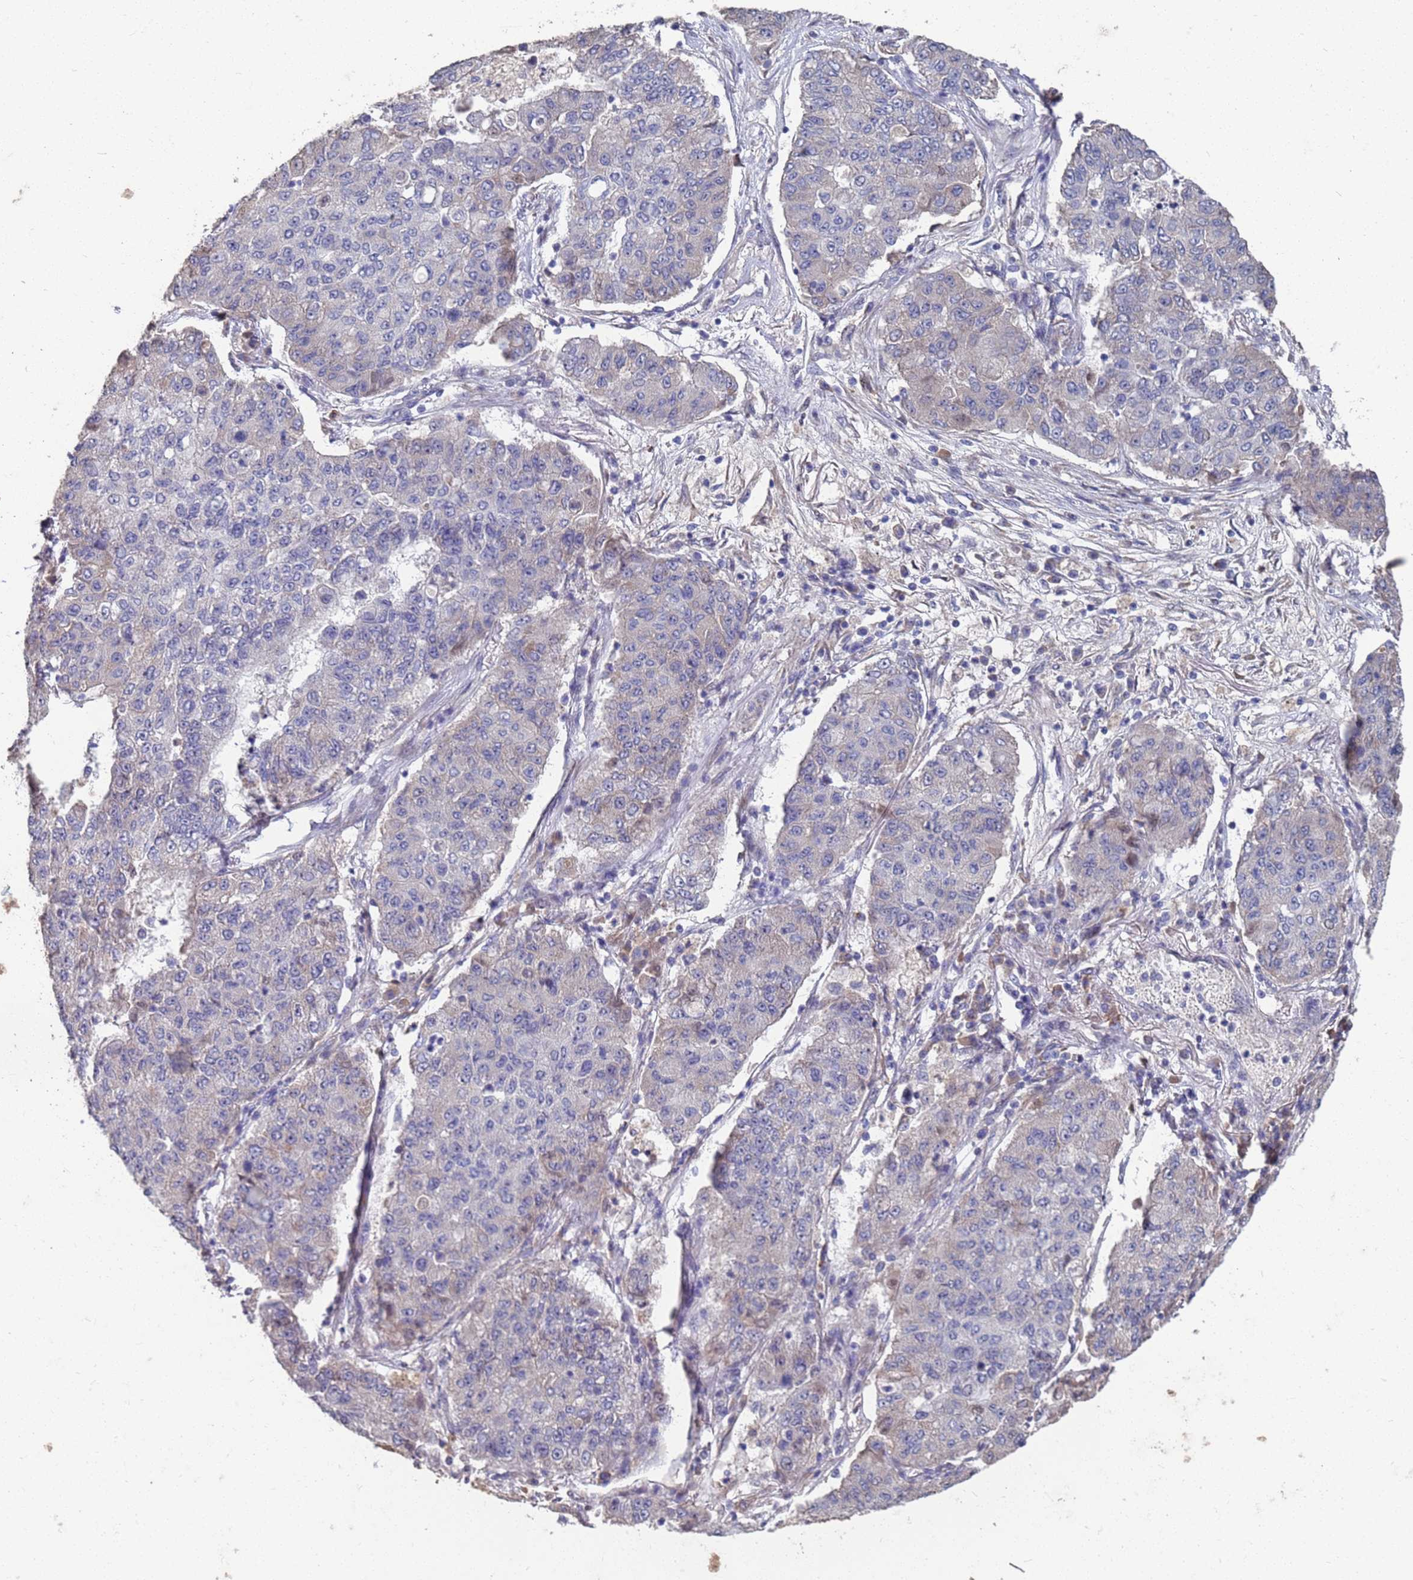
{"staining": {"intensity": "negative", "quantity": "none", "location": "none"}, "tissue": "lung cancer", "cell_type": "Tumor cells", "image_type": "cancer", "snomed": [{"axis": "morphology", "description": "Squamous cell carcinoma, NOS"}, {"axis": "topography", "description": "Lung"}], "caption": "An immunohistochemistry (IHC) image of lung cancer (squamous cell carcinoma) is shown. There is no staining in tumor cells of lung cancer (squamous cell carcinoma).", "gene": "CFAP119", "patient": {"sex": "male", "age": 74}}